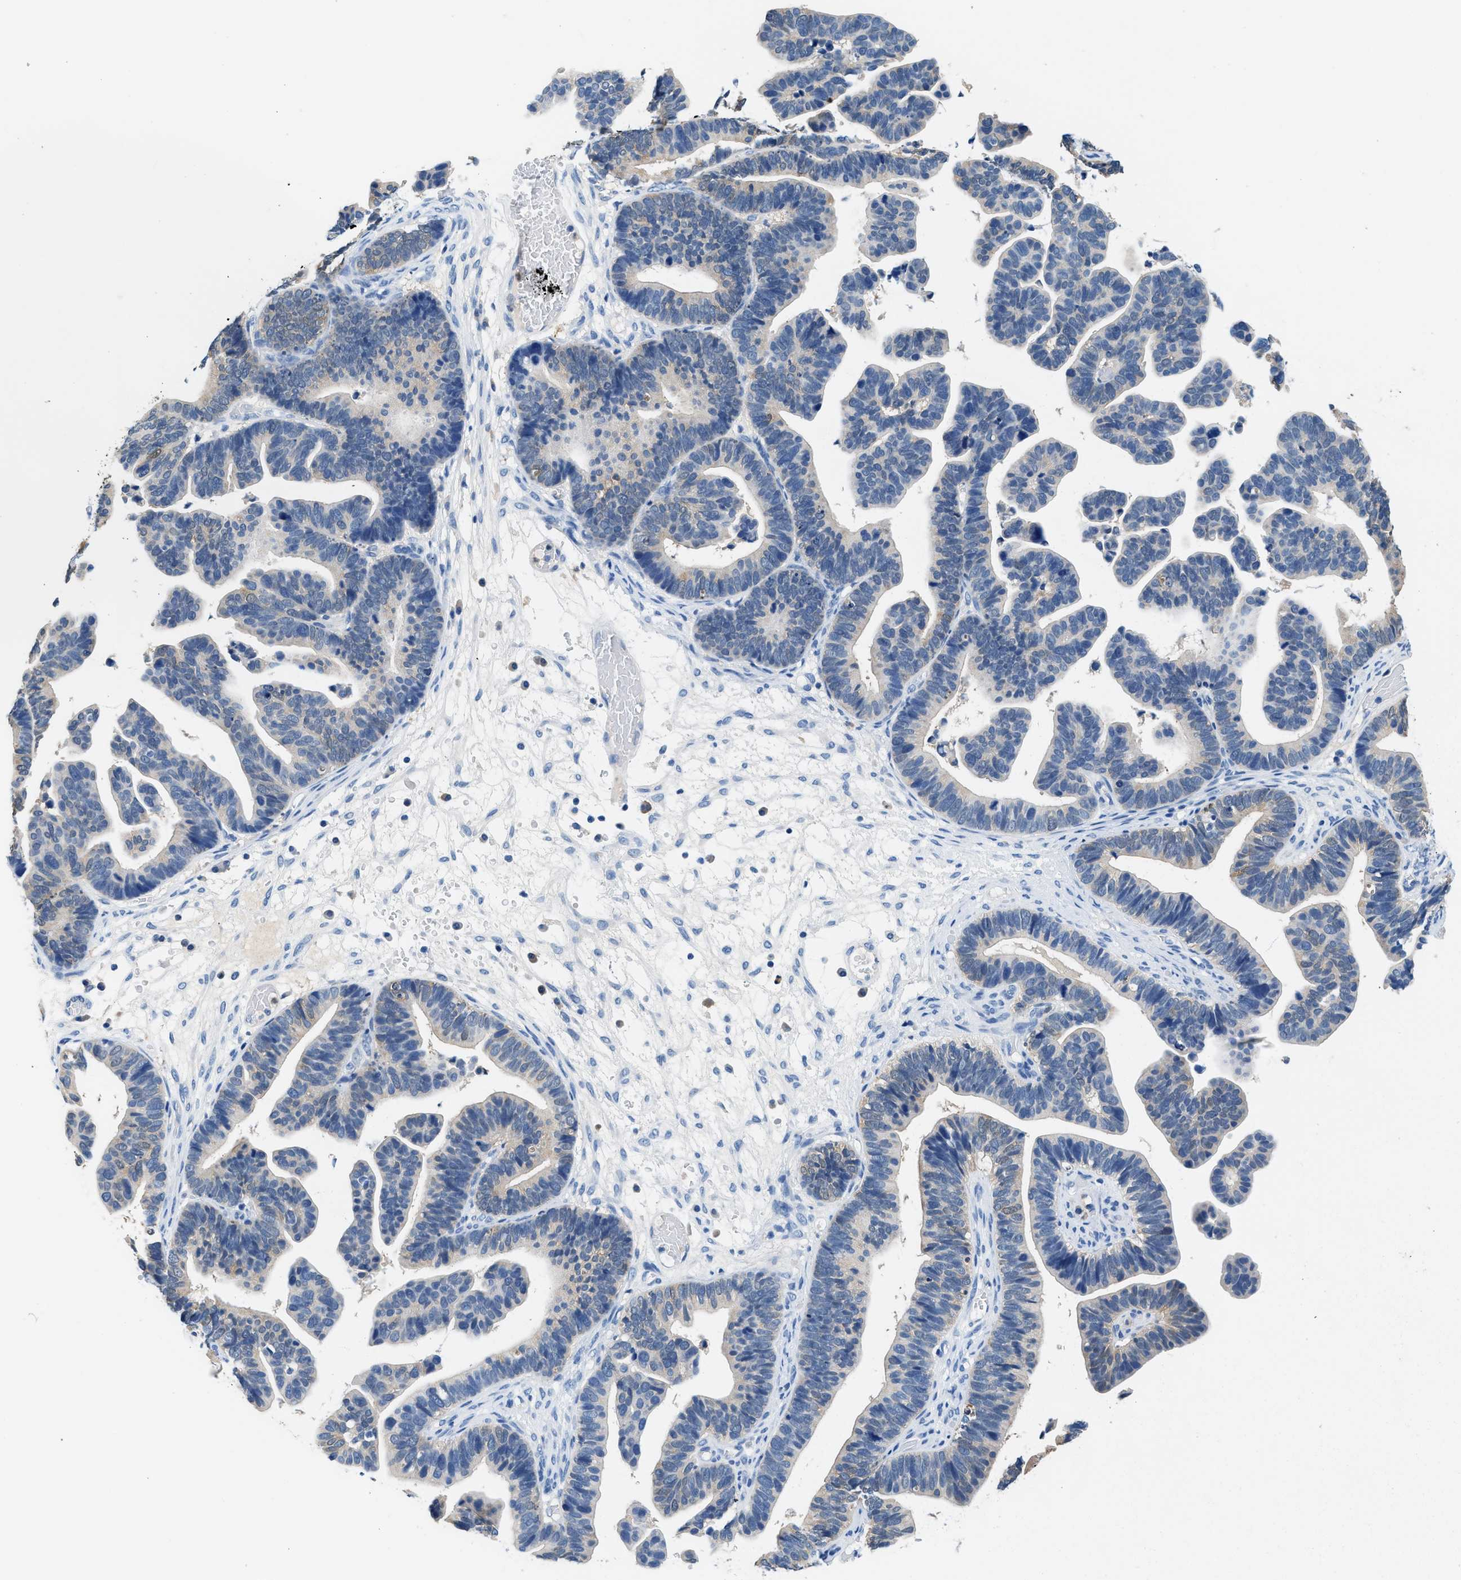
{"staining": {"intensity": "negative", "quantity": "none", "location": "none"}, "tissue": "ovarian cancer", "cell_type": "Tumor cells", "image_type": "cancer", "snomed": [{"axis": "morphology", "description": "Cystadenocarcinoma, serous, NOS"}, {"axis": "topography", "description": "Ovary"}], "caption": "DAB immunohistochemical staining of ovarian cancer (serous cystadenocarcinoma) displays no significant staining in tumor cells.", "gene": "FADS6", "patient": {"sex": "female", "age": 56}}